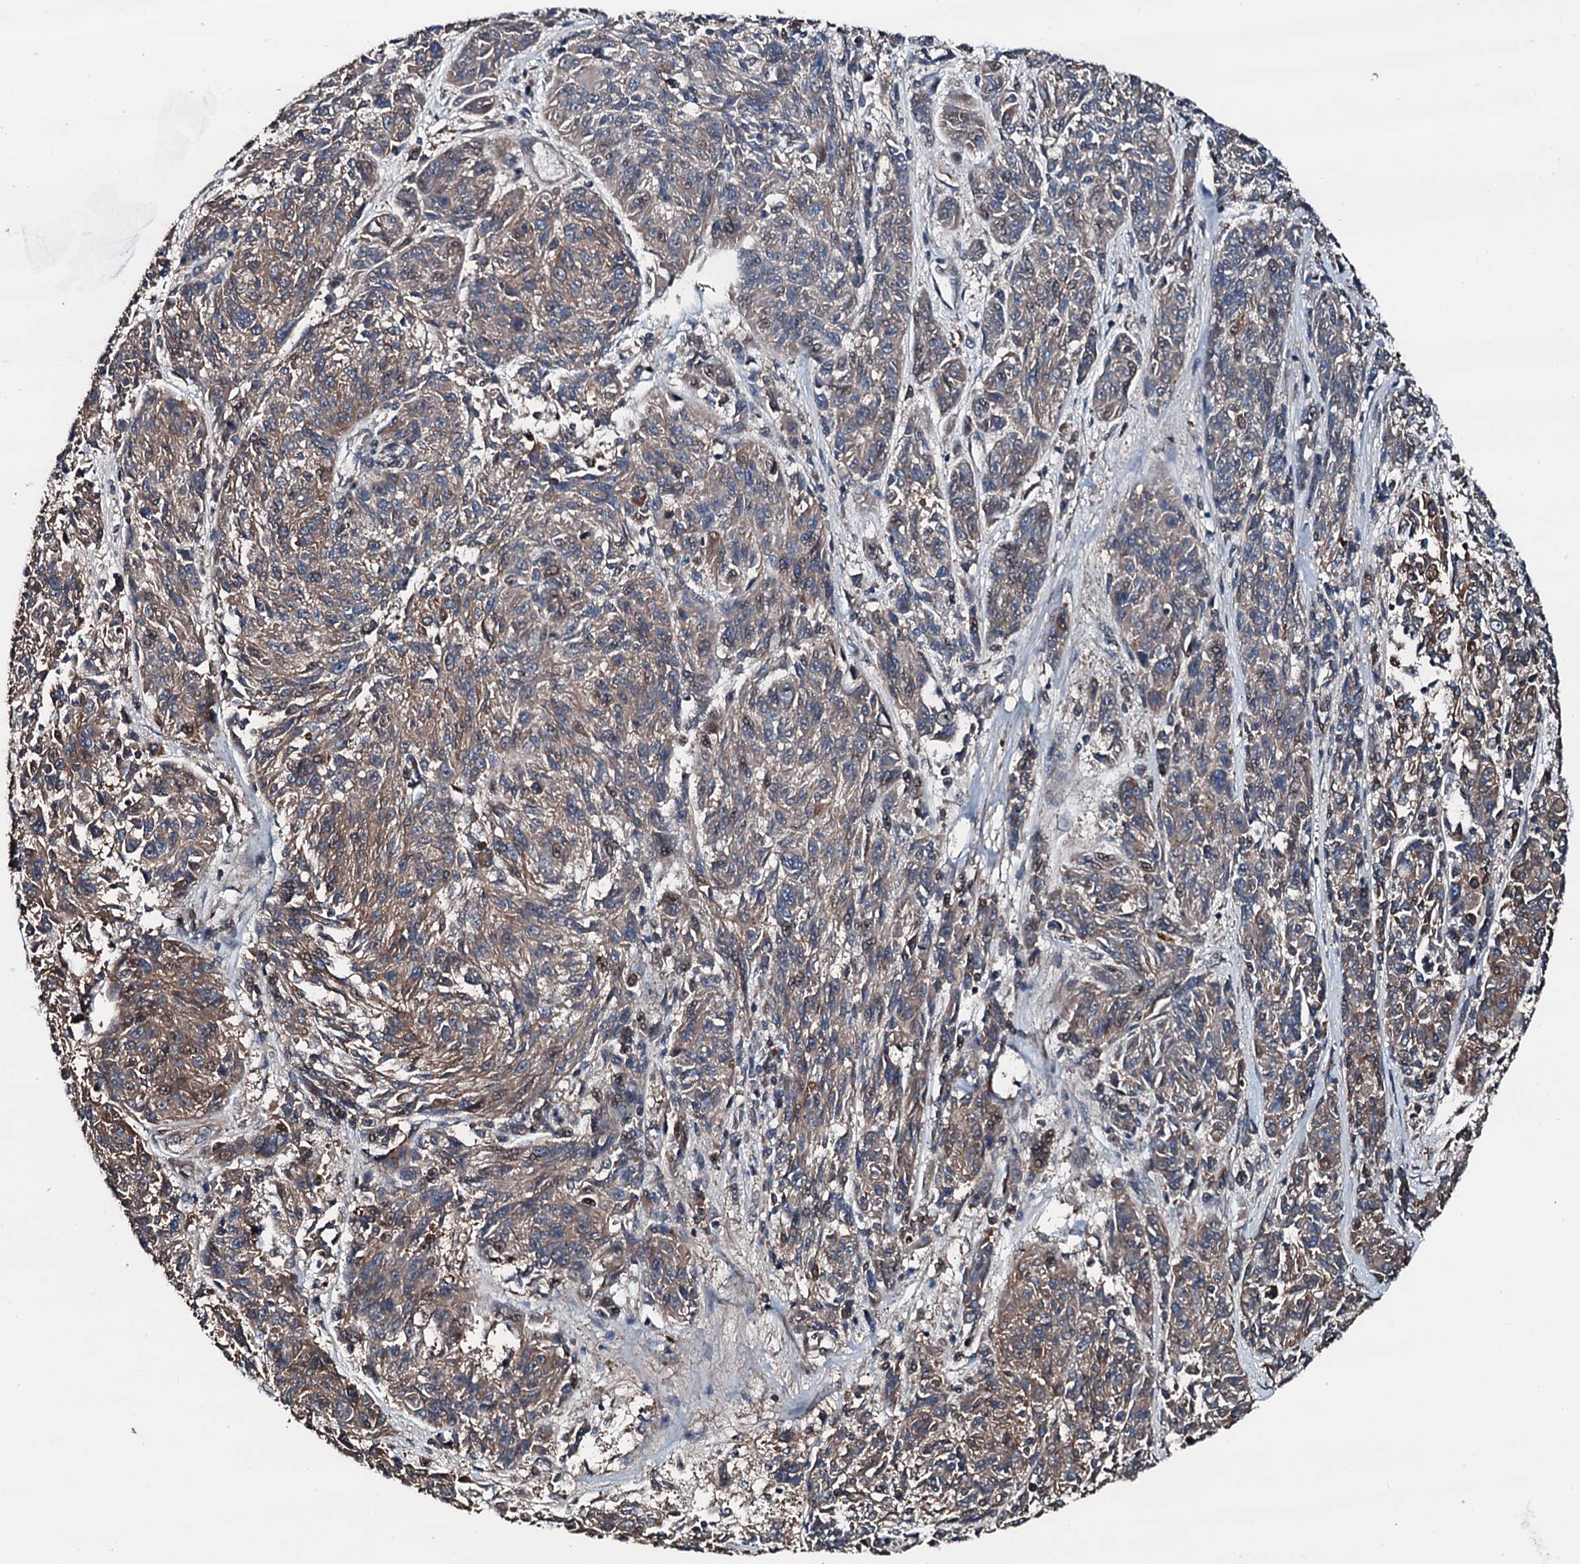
{"staining": {"intensity": "moderate", "quantity": "25%-75%", "location": "cytoplasmic/membranous"}, "tissue": "melanoma", "cell_type": "Tumor cells", "image_type": "cancer", "snomed": [{"axis": "morphology", "description": "Malignant melanoma, NOS"}, {"axis": "topography", "description": "Skin"}], "caption": "Protein staining by IHC reveals moderate cytoplasmic/membranous staining in about 25%-75% of tumor cells in melanoma.", "gene": "AARS1", "patient": {"sex": "male", "age": 53}}